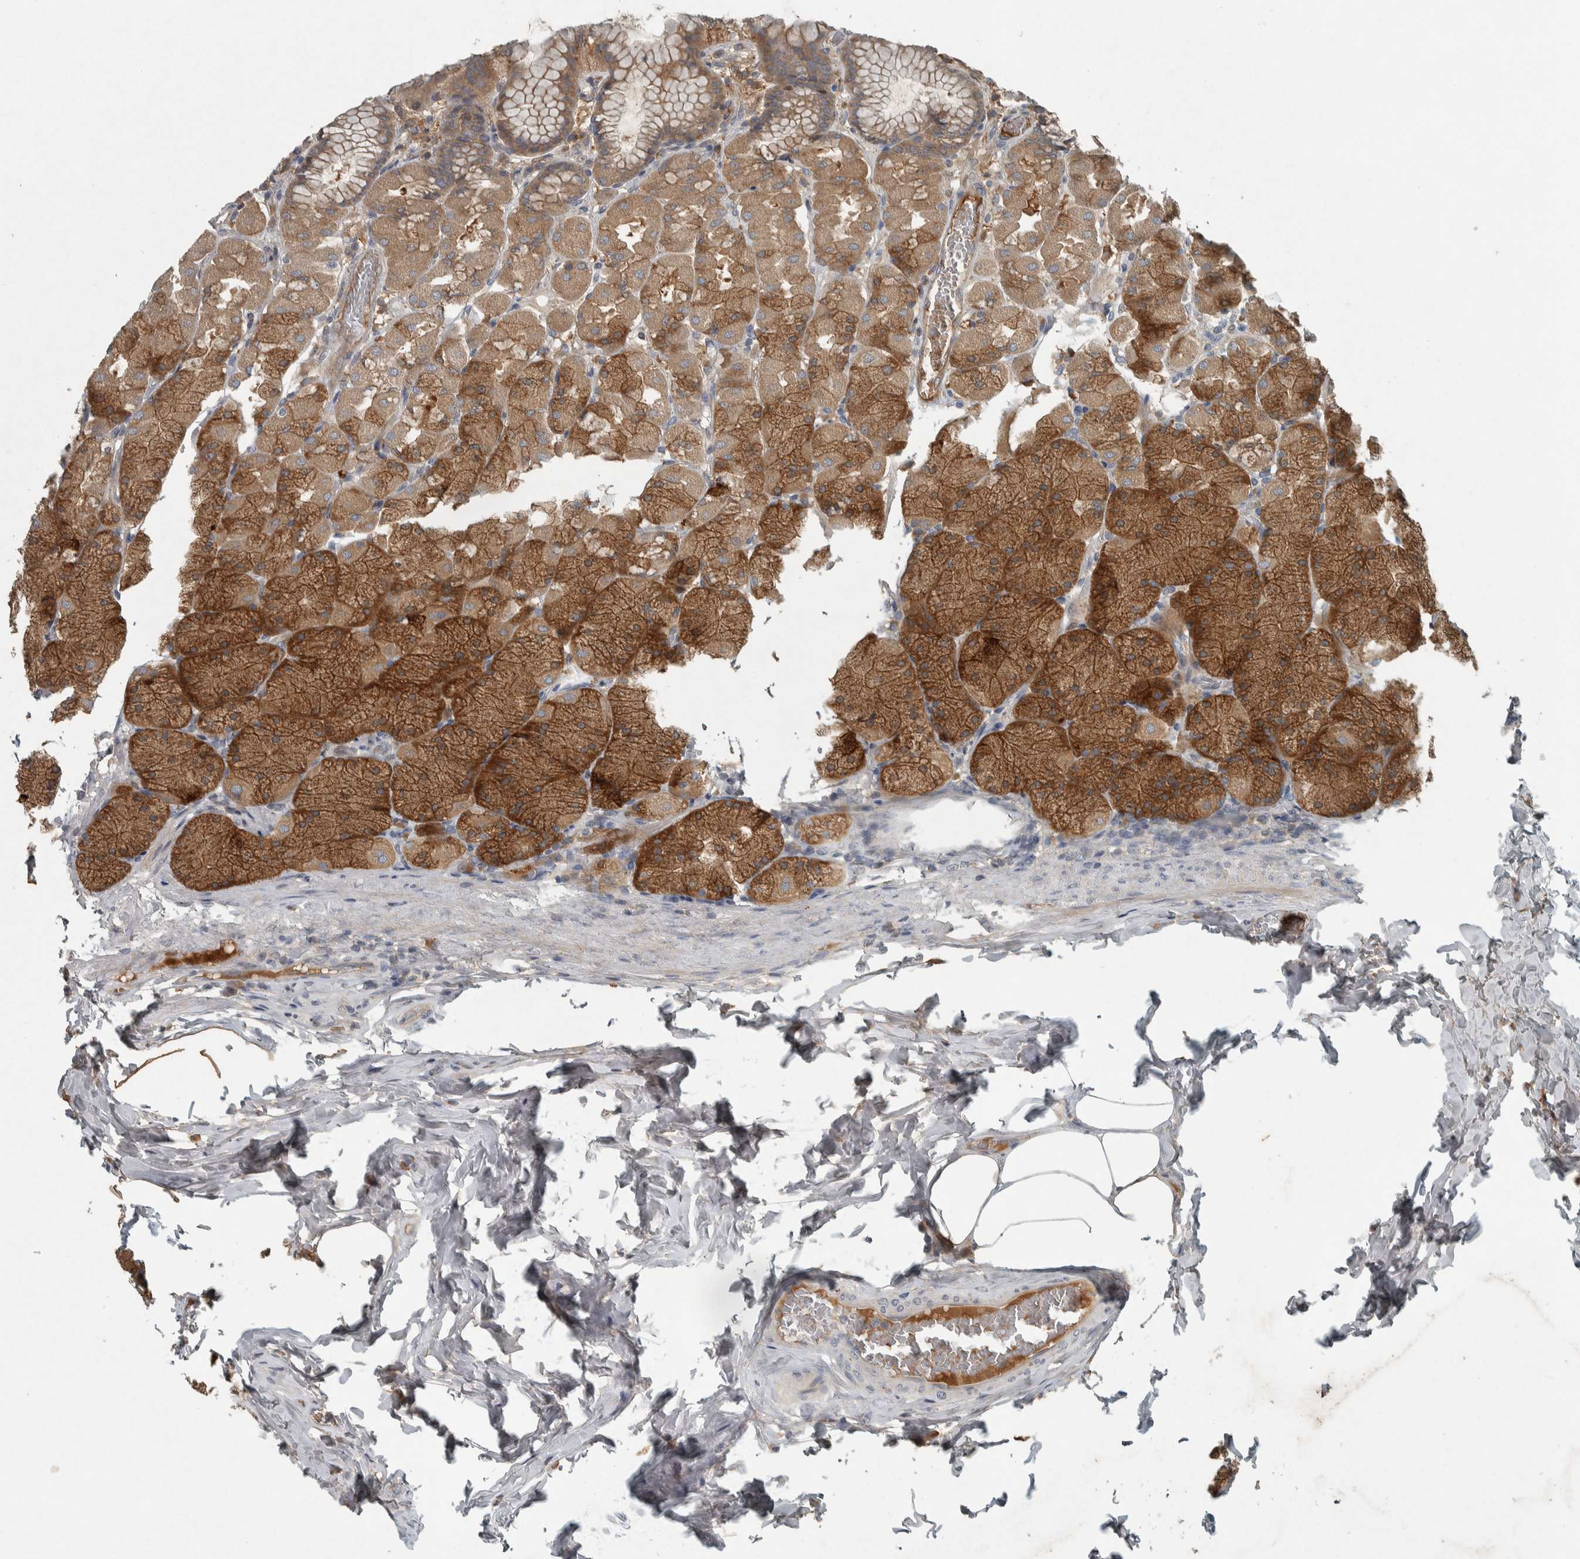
{"staining": {"intensity": "moderate", "quantity": ">75%", "location": "cytoplasmic/membranous"}, "tissue": "stomach", "cell_type": "Glandular cells", "image_type": "normal", "snomed": [{"axis": "morphology", "description": "Normal tissue, NOS"}, {"axis": "topography", "description": "Stomach, upper"}], "caption": "Protein expression by immunohistochemistry (IHC) displays moderate cytoplasmic/membranous staining in approximately >75% of glandular cells in benign stomach.", "gene": "CLCN2", "patient": {"sex": "female", "age": 56}}